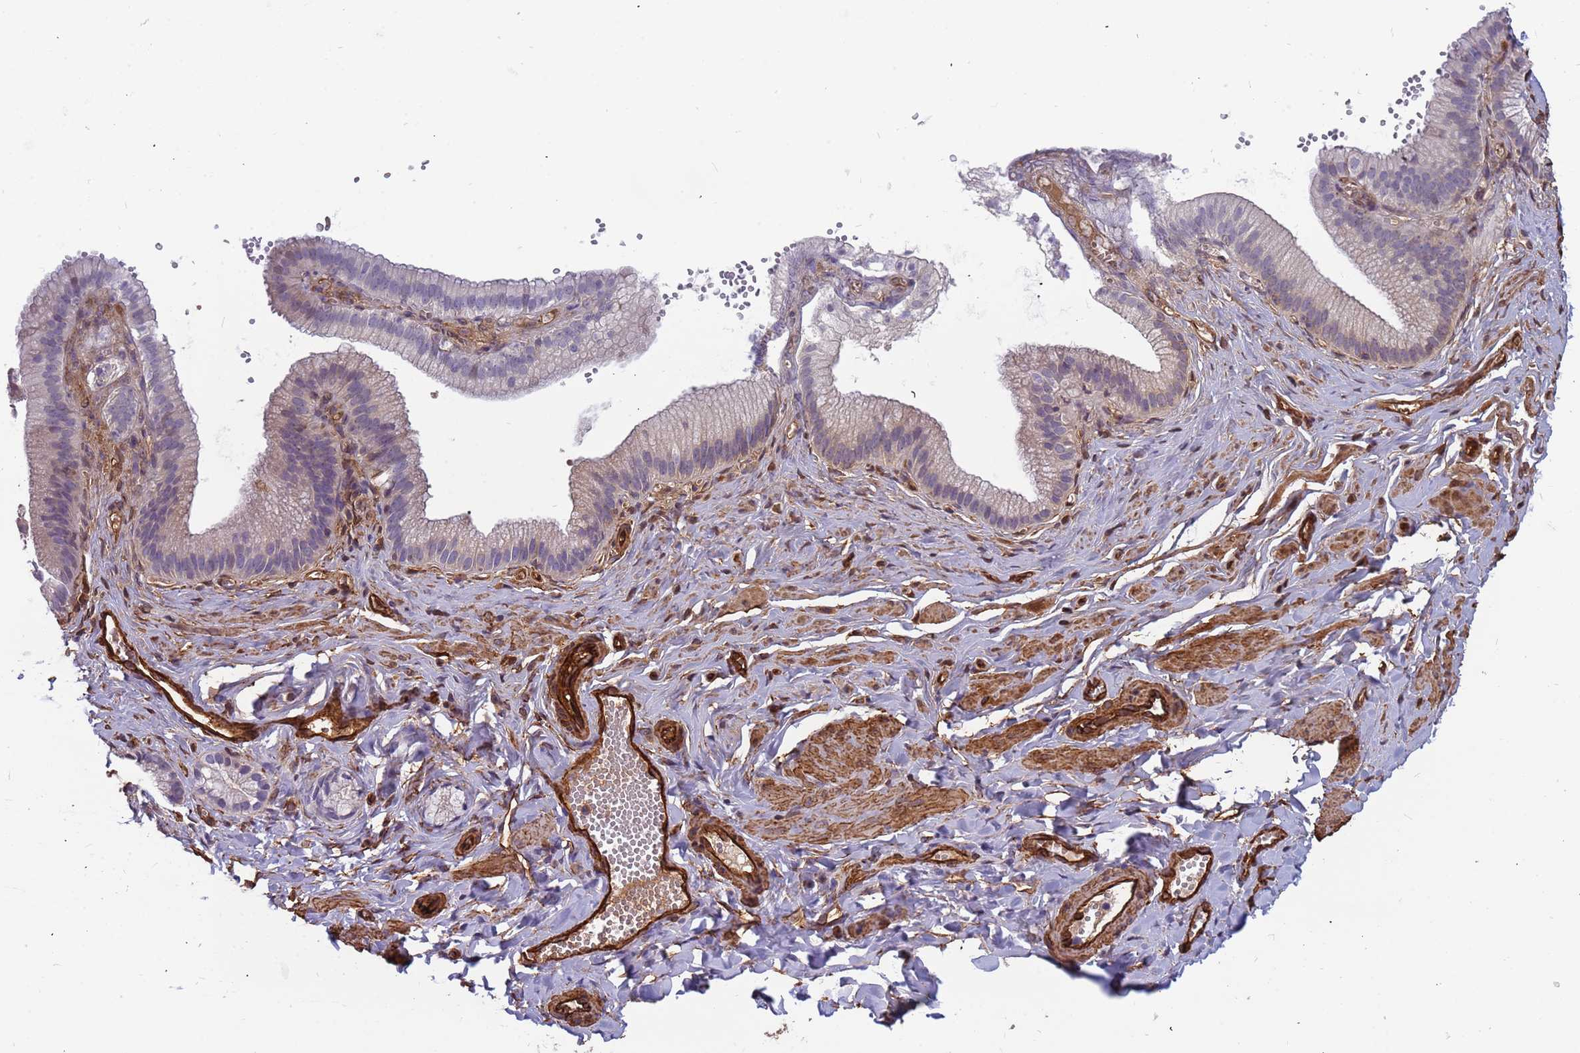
{"staining": {"intensity": "moderate", "quantity": ">75%", "location": "cytoplasmic/membranous"}, "tissue": "adipose tissue", "cell_type": "Adipocytes", "image_type": "normal", "snomed": [{"axis": "morphology", "description": "Normal tissue, NOS"}, {"axis": "topography", "description": "Gallbladder"}, {"axis": "topography", "description": "Peripheral nerve tissue"}], "caption": "Immunohistochemical staining of benign adipose tissue displays medium levels of moderate cytoplasmic/membranous positivity in approximately >75% of adipocytes. (brown staining indicates protein expression, while blue staining denotes nuclei).", "gene": "EHD2", "patient": {"sex": "male", "age": 38}}